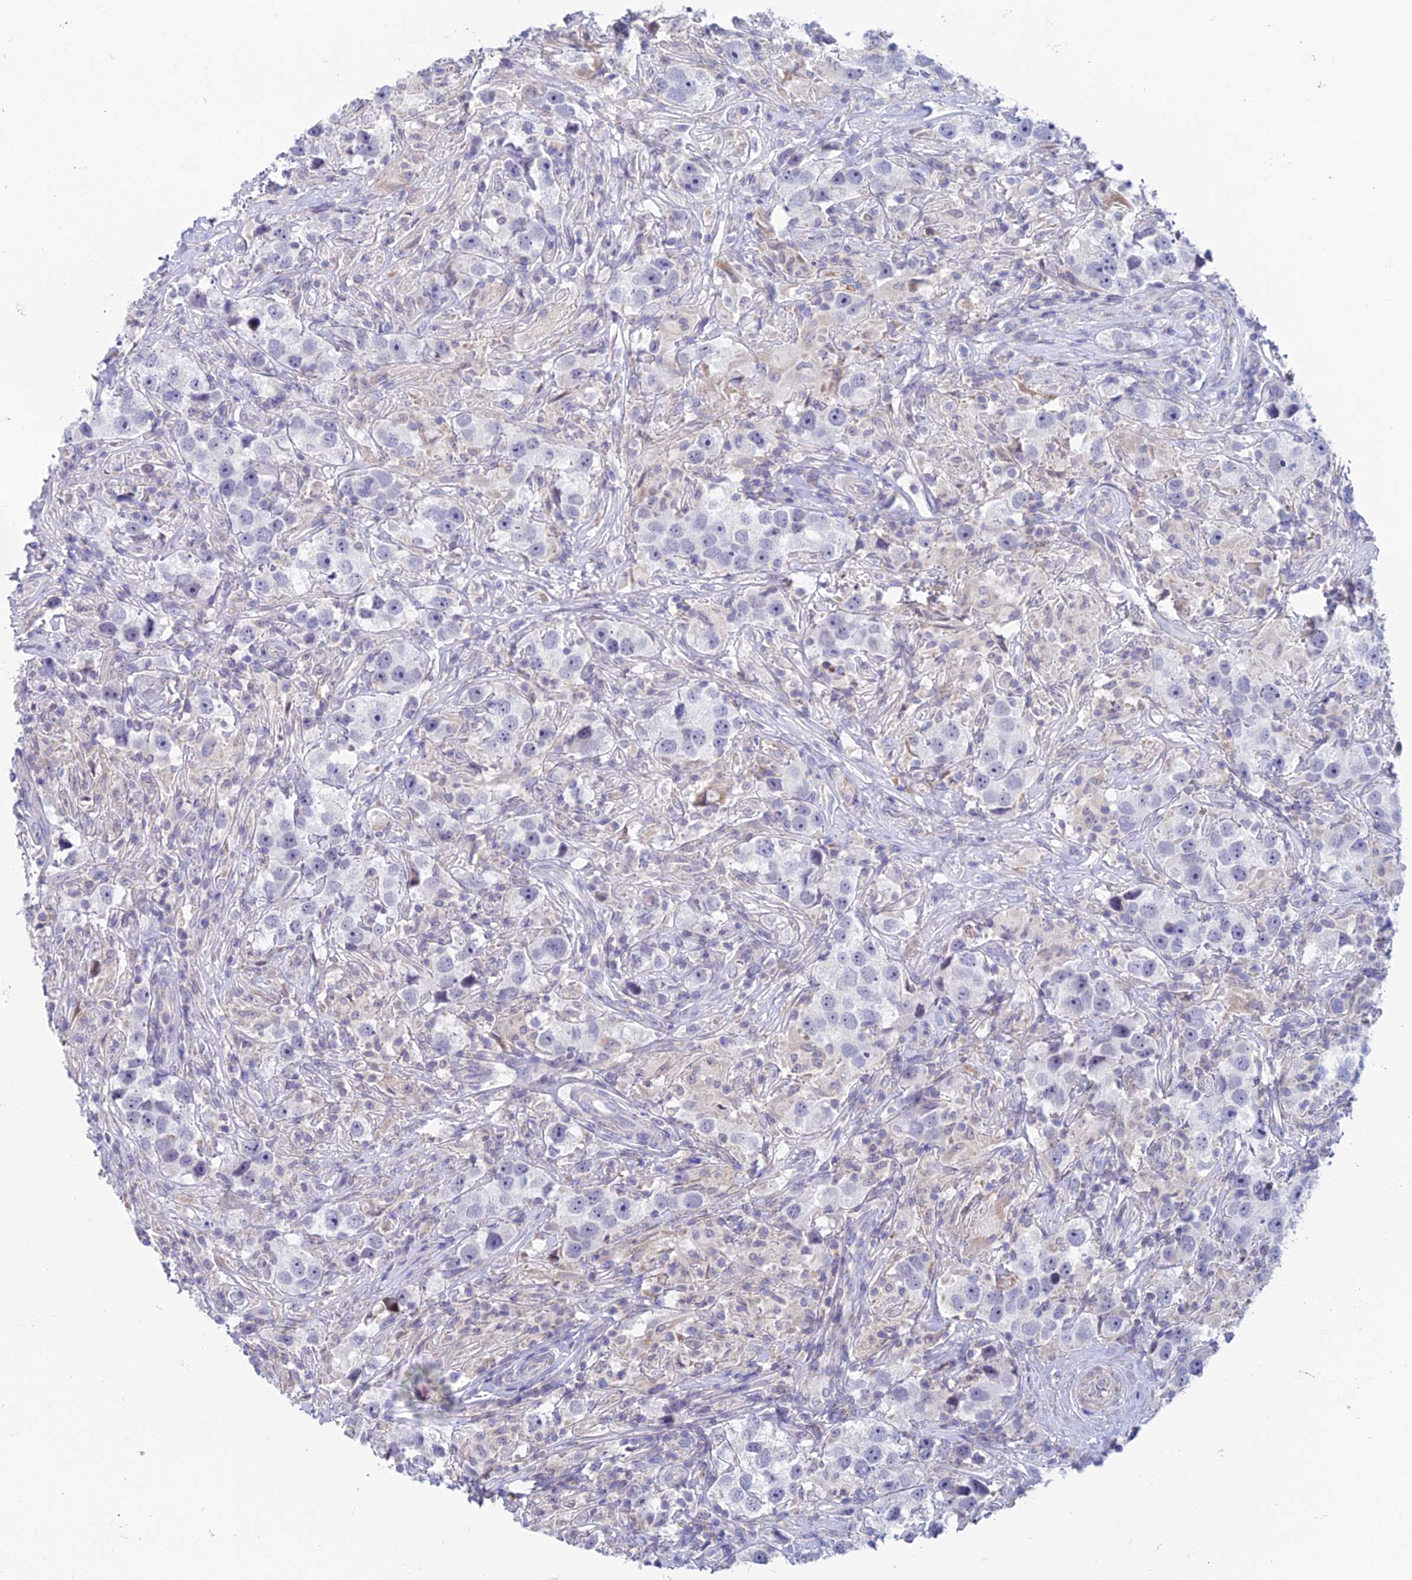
{"staining": {"intensity": "negative", "quantity": "none", "location": "none"}, "tissue": "testis cancer", "cell_type": "Tumor cells", "image_type": "cancer", "snomed": [{"axis": "morphology", "description": "Seminoma, NOS"}, {"axis": "topography", "description": "Testis"}], "caption": "Protein analysis of testis cancer shows no significant expression in tumor cells.", "gene": "REXO5", "patient": {"sex": "male", "age": 49}}